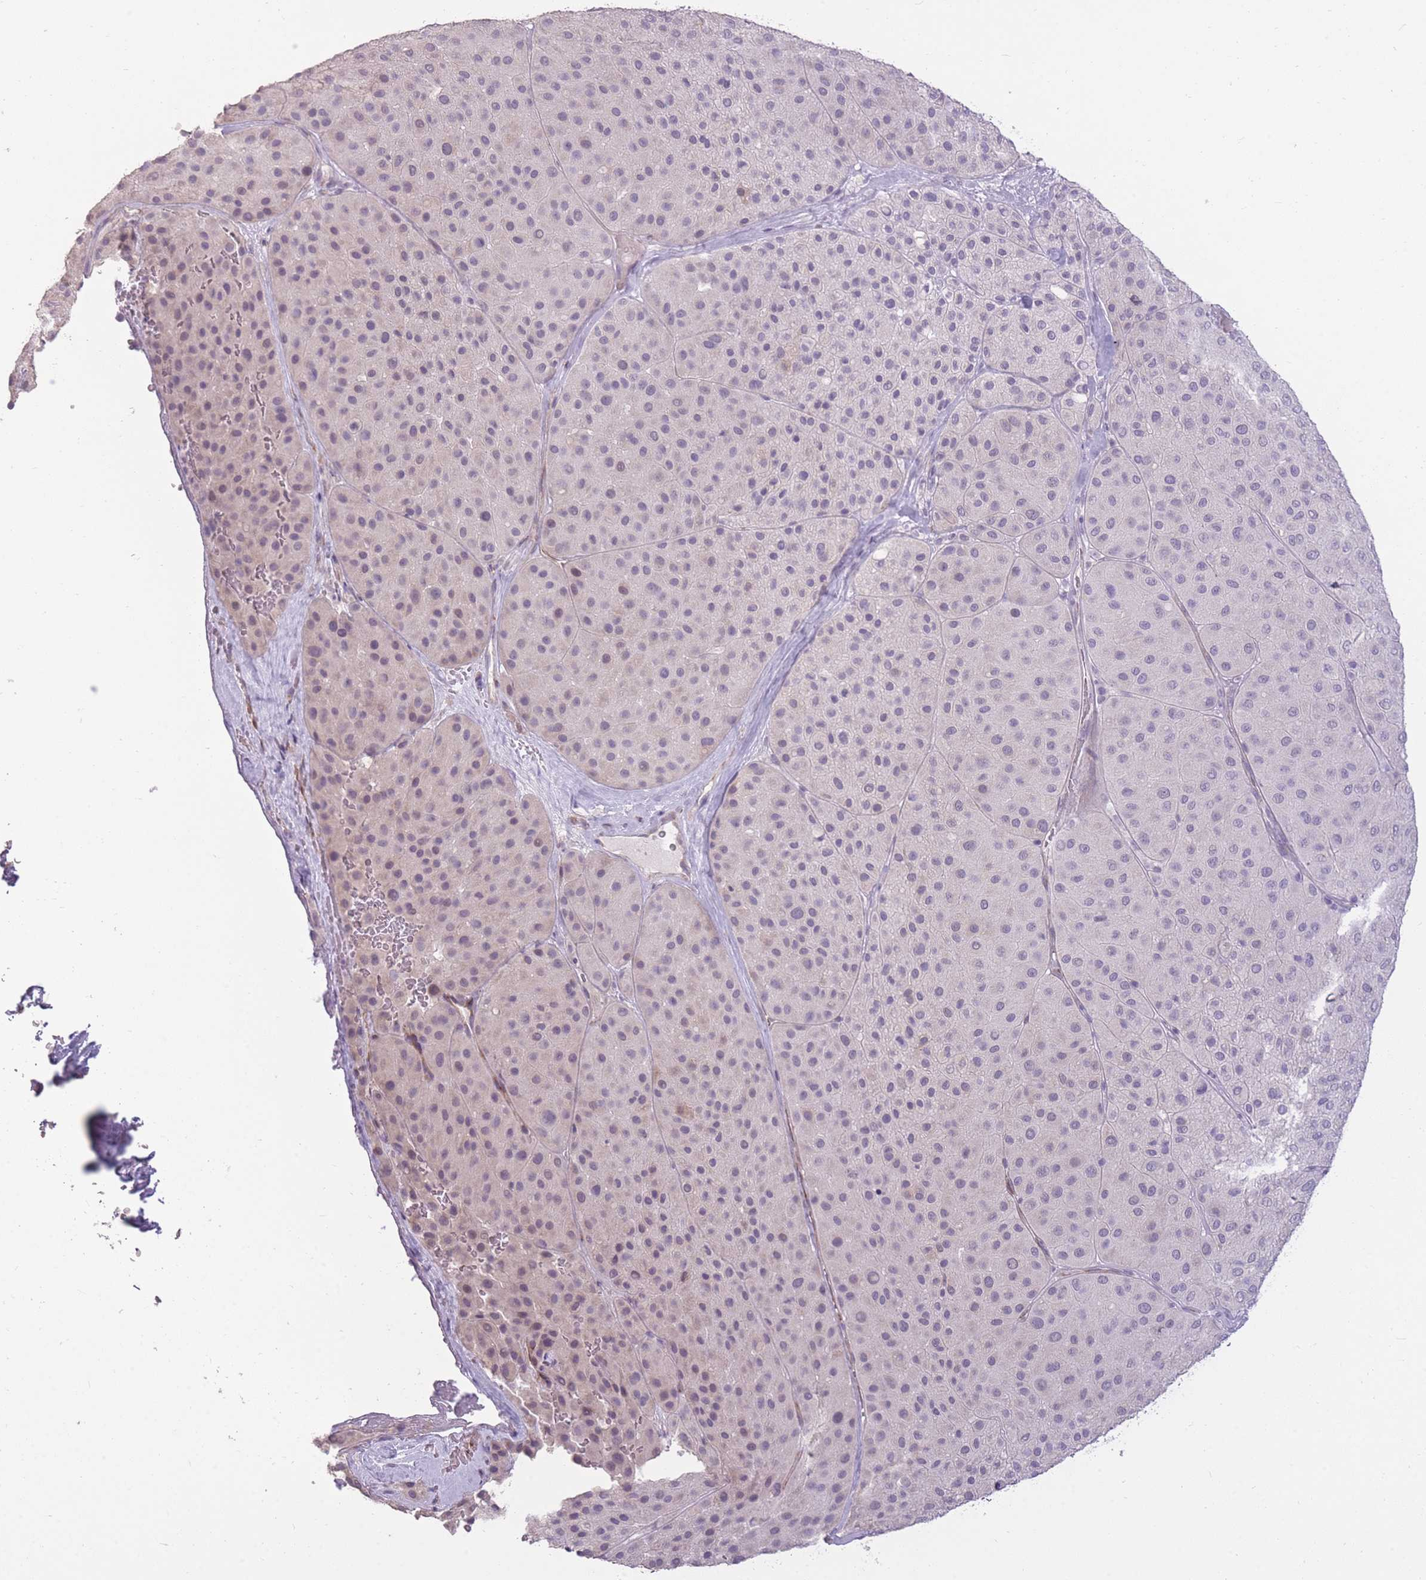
{"staining": {"intensity": "weak", "quantity": "<25%", "location": "nuclear"}, "tissue": "melanoma", "cell_type": "Tumor cells", "image_type": "cancer", "snomed": [{"axis": "morphology", "description": "Malignant melanoma, Metastatic site"}, {"axis": "topography", "description": "Smooth muscle"}], "caption": "Malignant melanoma (metastatic site) was stained to show a protein in brown. There is no significant positivity in tumor cells.", "gene": "ZBTB24", "patient": {"sex": "male", "age": 41}}